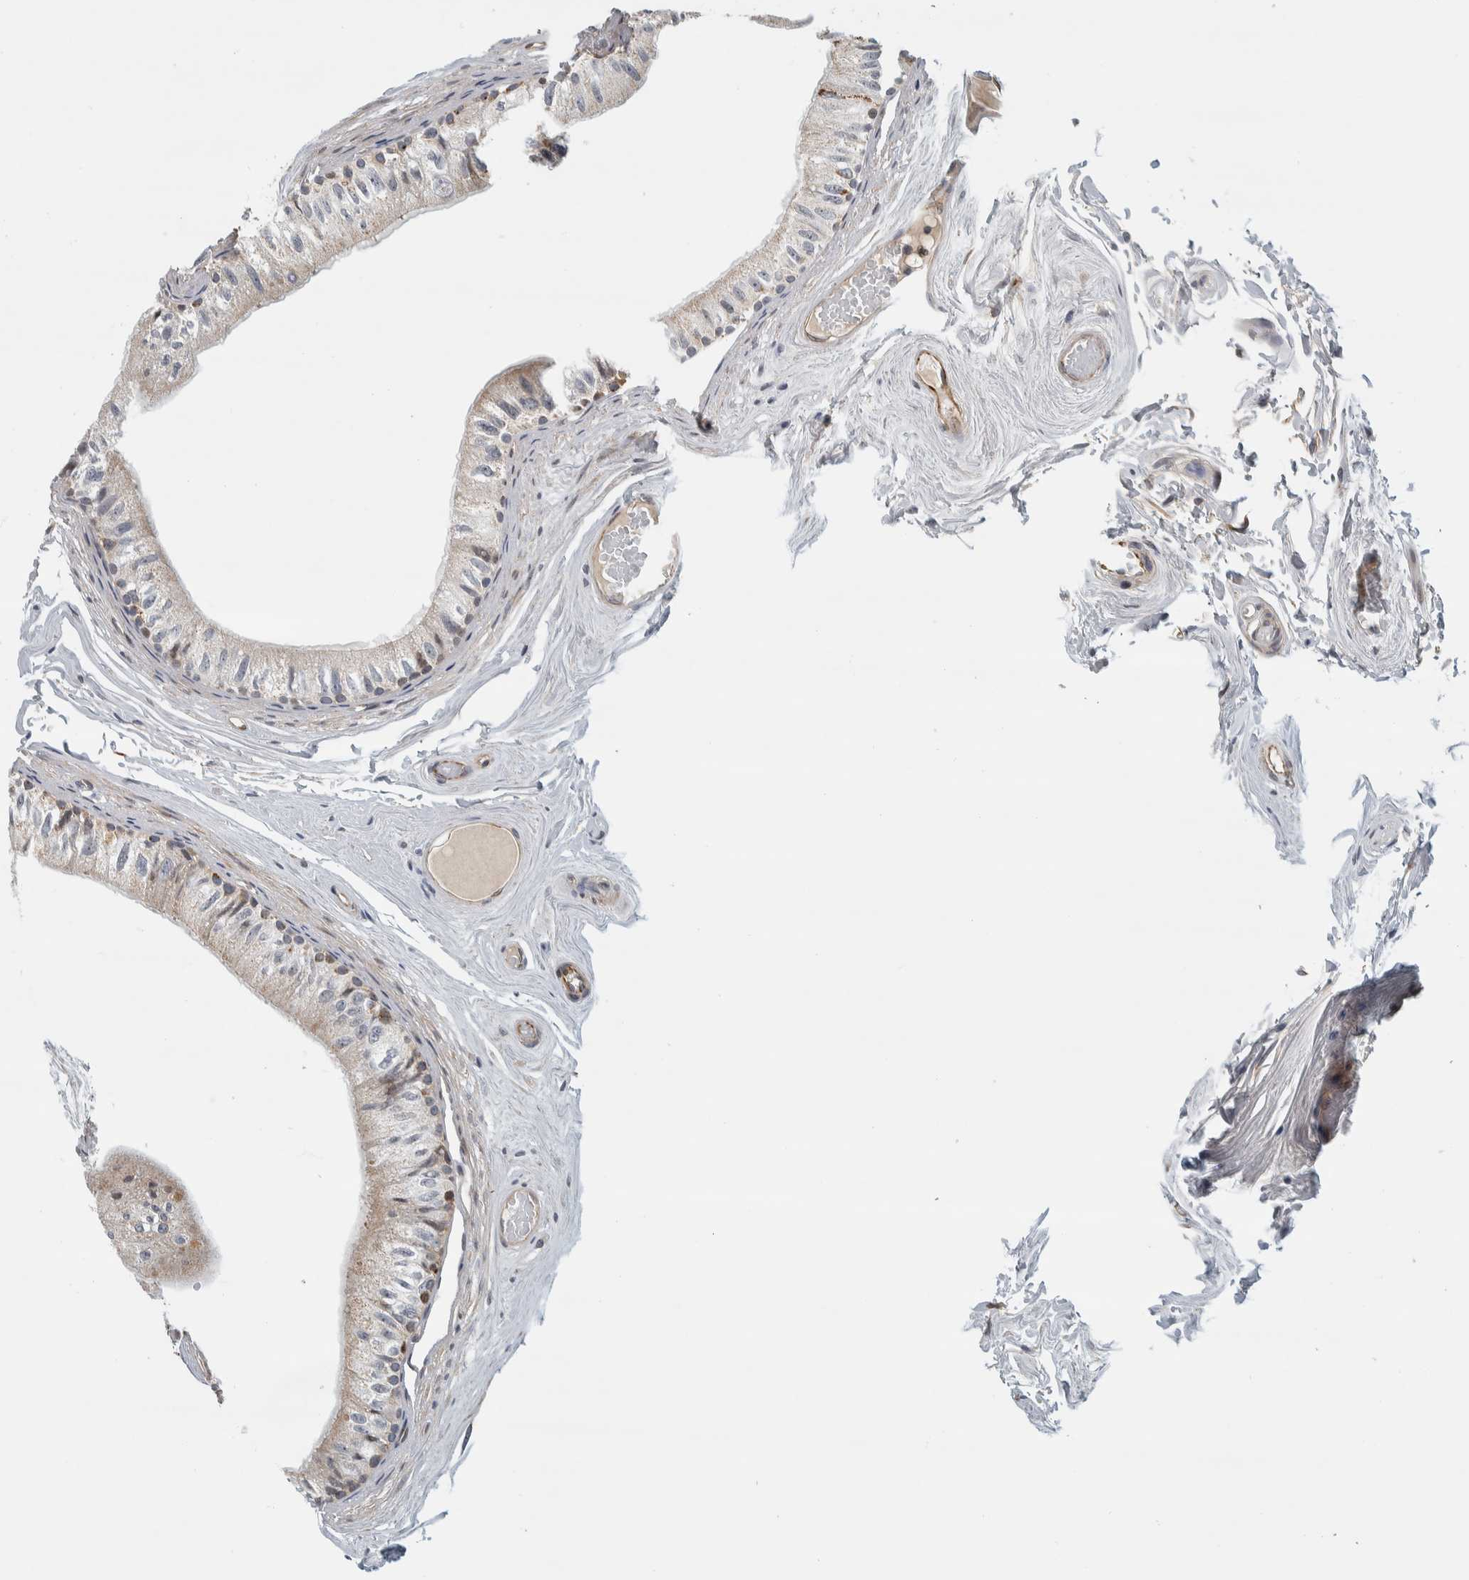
{"staining": {"intensity": "weak", "quantity": "25%-75%", "location": "cytoplasmic/membranous"}, "tissue": "epididymis", "cell_type": "Glandular cells", "image_type": "normal", "snomed": [{"axis": "morphology", "description": "Normal tissue, NOS"}, {"axis": "topography", "description": "Epididymis"}], "caption": "A high-resolution micrograph shows immunohistochemistry (IHC) staining of unremarkable epididymis, which reveals weak cytoplasmic/membranous positivity in approximately 25%-75% of glandular cells. (IHC, brightfield microscopy, high magnification).", "gene": "AFP", "patient": {"sex": "male", "age": 79}}